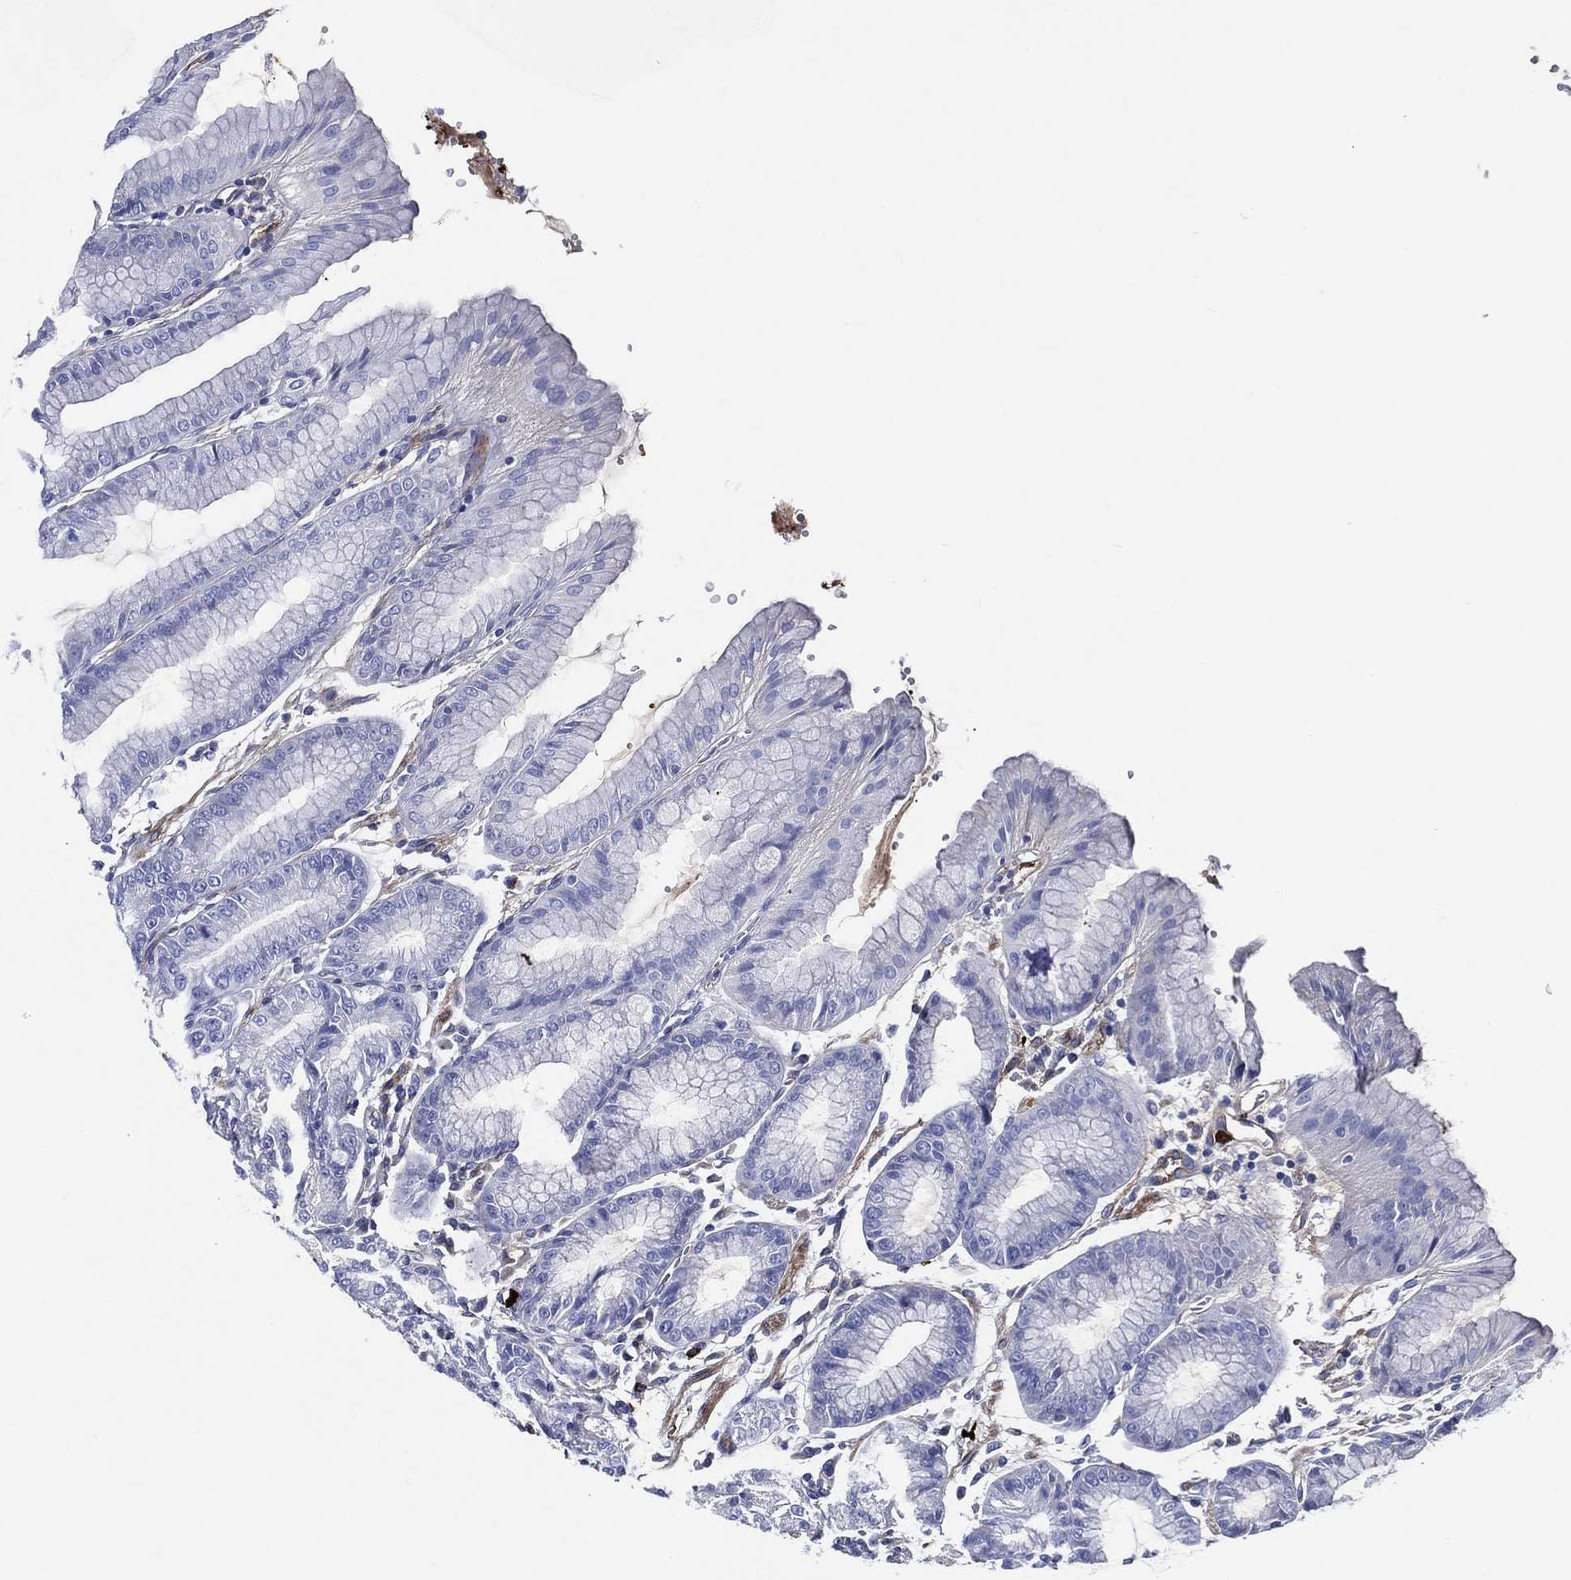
{"staining": {"intensity": "negative", "quantity": "none", "location": "none"}, "tissue": "stomach", "cell_type": "Glandular cells", "image_type": "normal", "snomed": [{"axis": "morphology", "description": "Normal tissue, NOS"}, {"axis": "topography", "description": "Stomach, lower"}], "caption": "IHC photomicrograph of normal stomach stained for a protein (brown), which exhibits no positivity in glandular cells. (Immunohistochemistry, brightfield microscopy, high magnification).", "gene": "TMPRSS11D", "patient": {"sex": "male", "age": 71}}